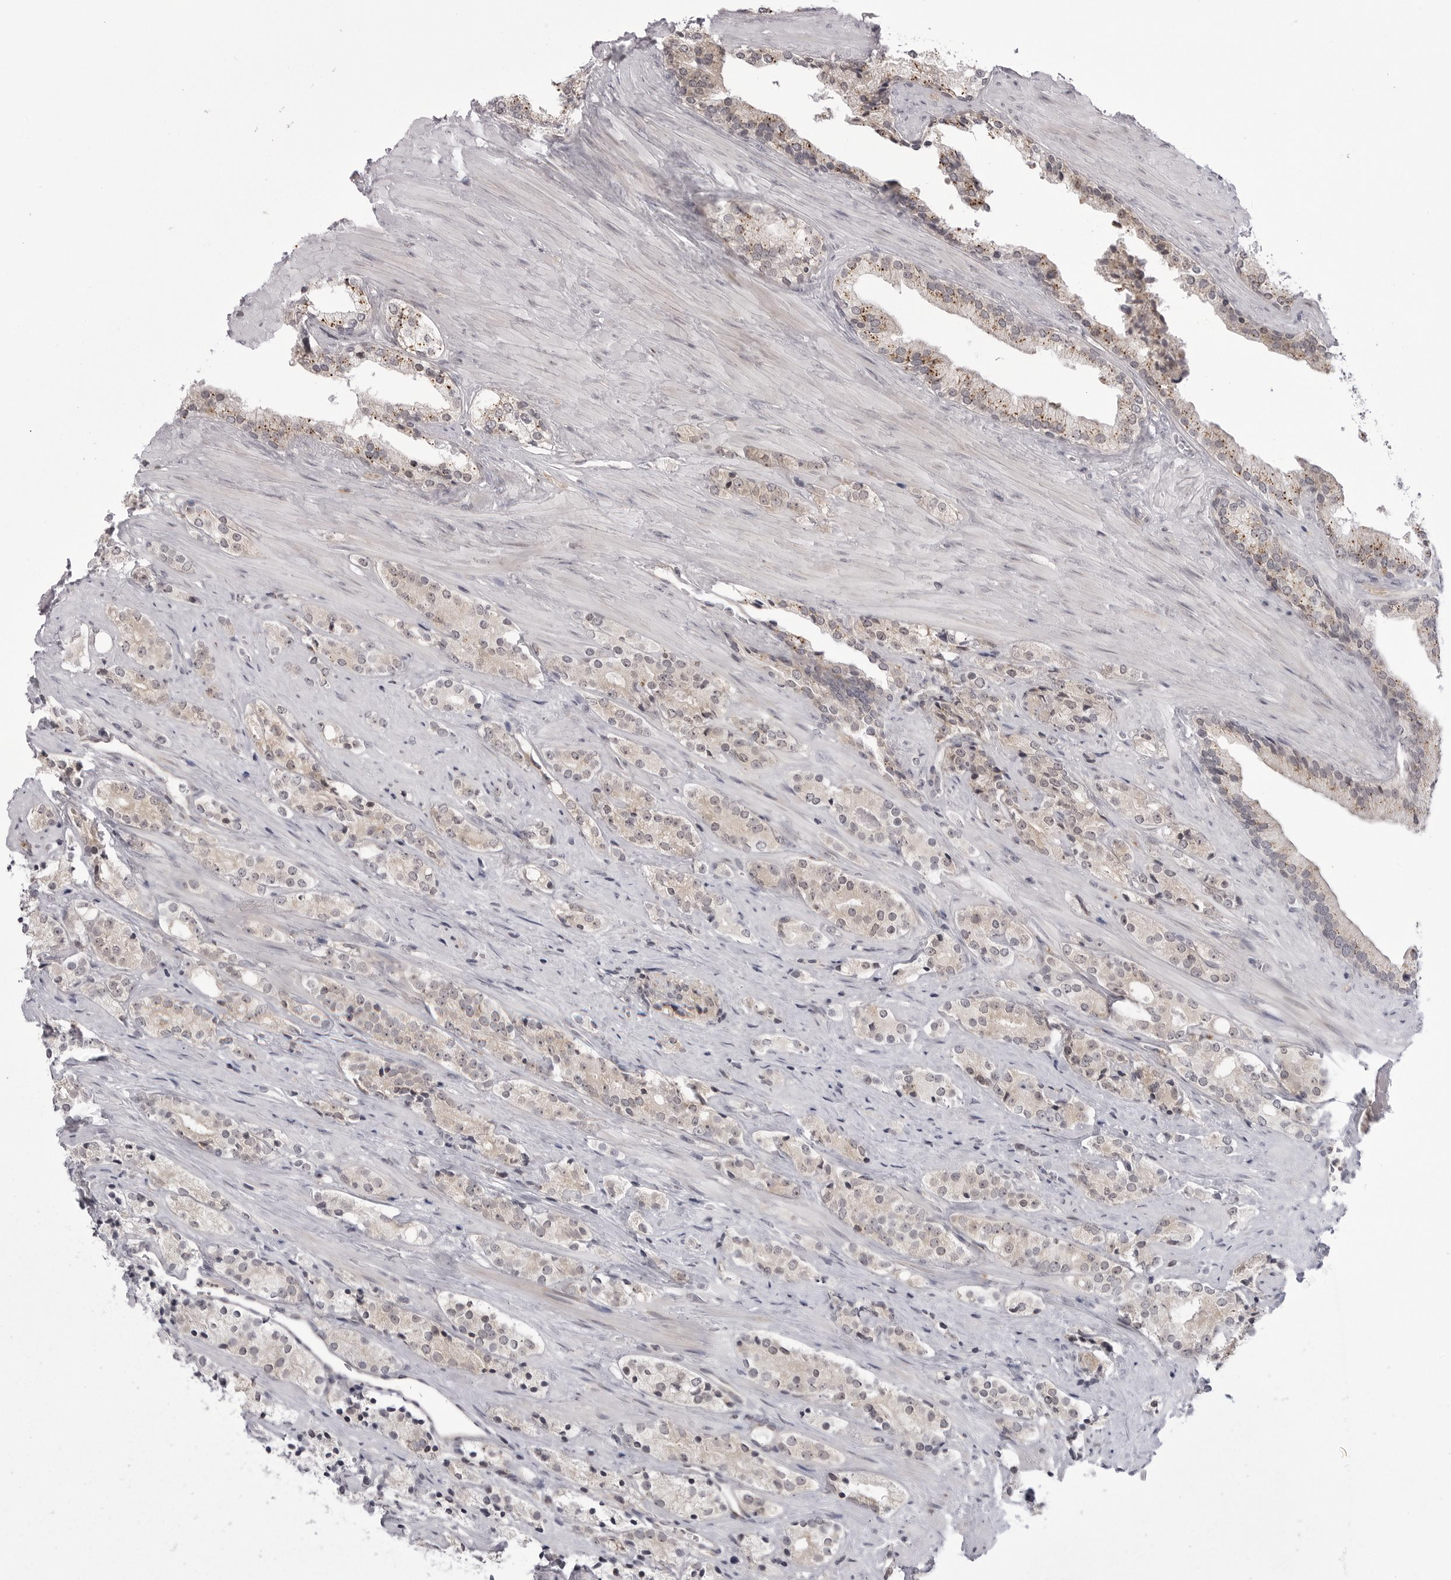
{"staining": {"intensity": "negative", "quantity": "none", "location": "none"}, "tissue": "prostate cancer", "cell_type": "Tumor cells", "image_type": "cancer", "snomed": [{"axis": "morphology", "description": "Adenocarcinoma, High grade"}, {"axis": "topography", "description": "Prostate"}], "caption": "The photomicrograph displays no significant expression in tumor cells of prostate adenocarcinoma (high-grade).", "gene": "PTK2B", "patient": {"sex": "male", "age": 71}}